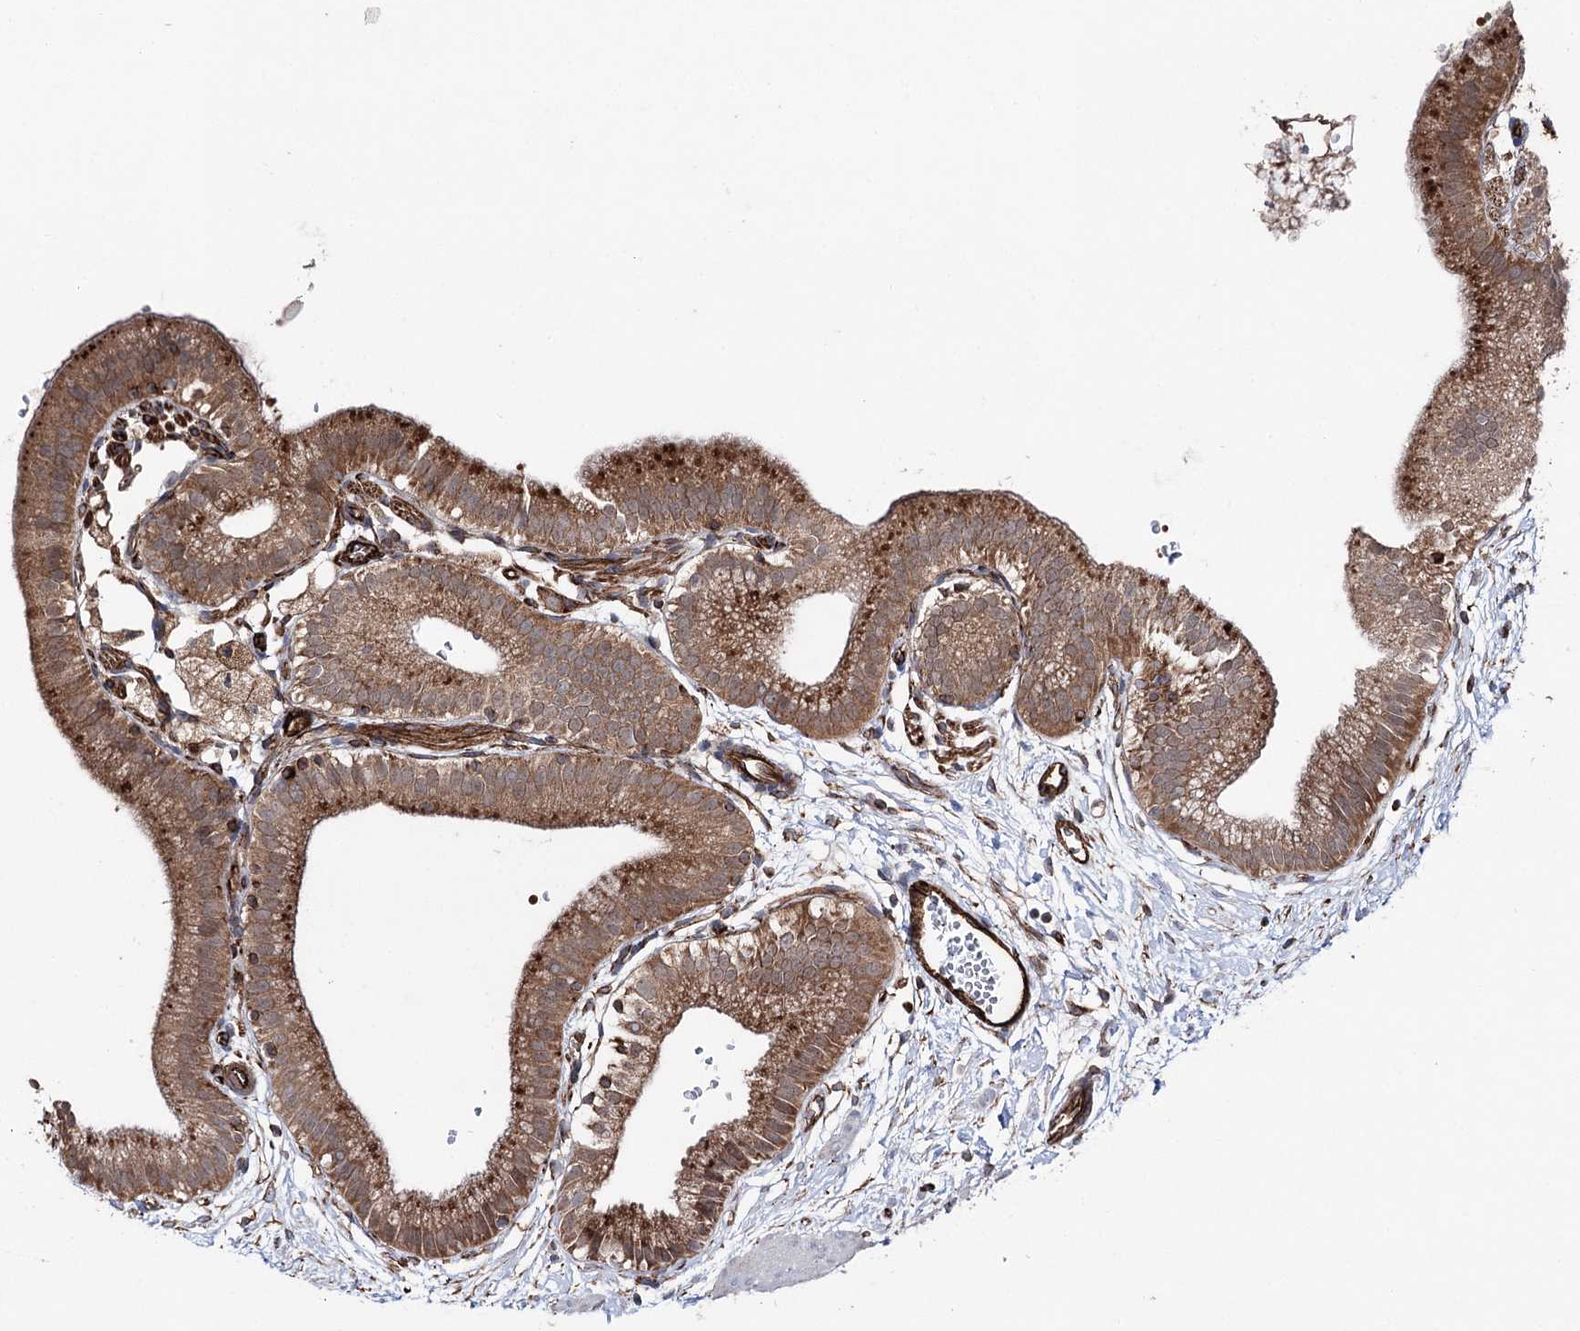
{"staining": {"intensity": "strong", "quantity": ">75%", "location": "cytoplasmic/membranous"}, "tissue": "gallbladder", "cell_type": "Glandular cells", "image_type": "normal", "snomed": [{"axis": "morphology", "description": "Normal tissue, NOS"}, {"axis": "topography", "description": "Gallbladder"}], "caption": "The photomicrograph shows staining of benign gallbladder, revealing strong cytoplasmic/membranous protein expression (brown color) within glandular cells.", "gene": "MIB1", "patient": {"sex": "male", "age": 55}}